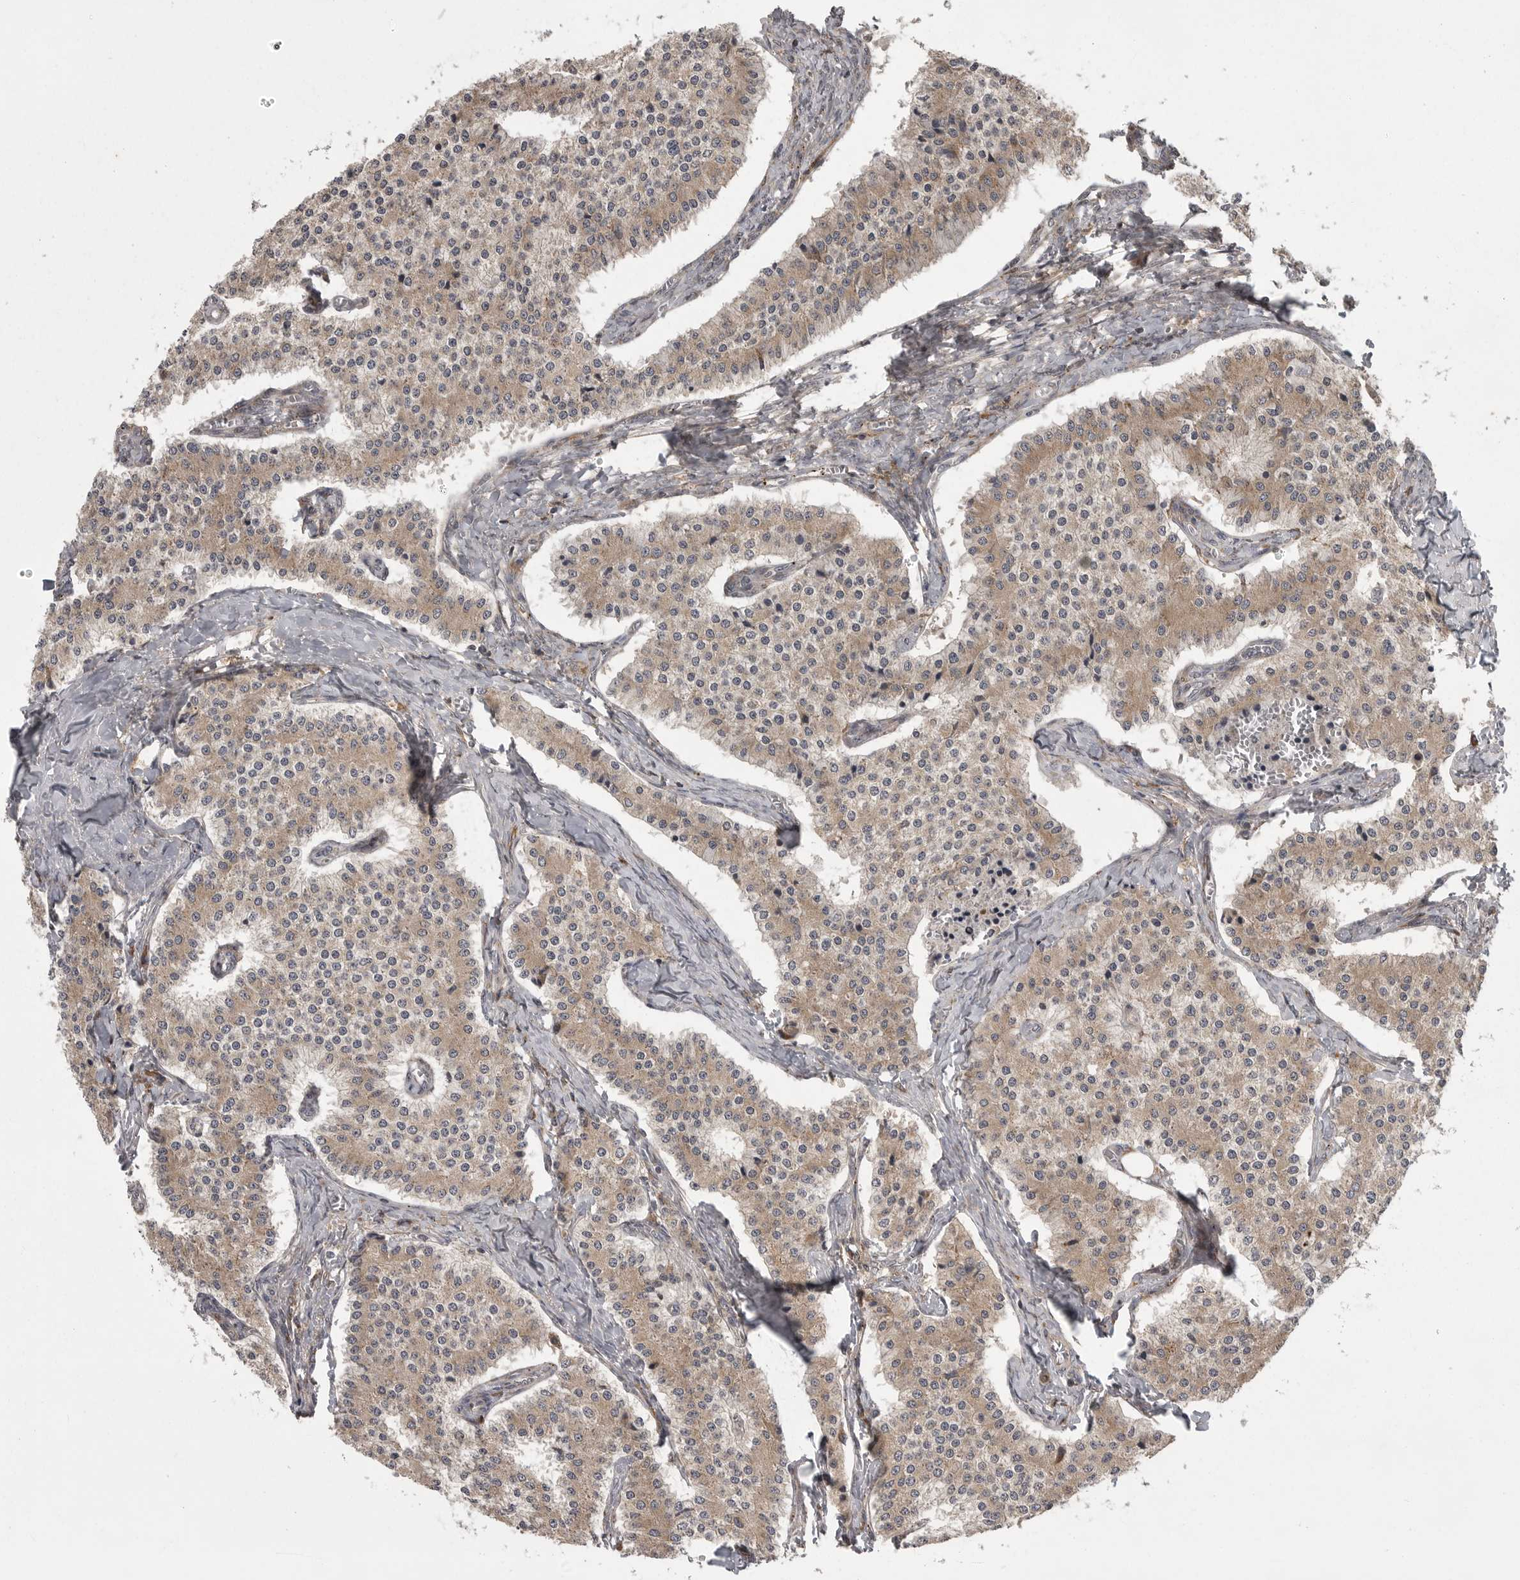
{"staining": {"intensity": "weak", "quantity": "25%-75%", "location": "cytoplasmic/membranous"}, "tissue": "carcinoid", "cell_type": "Tumor cells", "image_type": "cancer", "snomed": [{"axis": "morphology", "description": "Carcinoid, malignant, NOS"}, {"axis": "topography", "description": "Colon"}], "caption": "Weak cytoplasmic/membranous protein positivity is identified in approximately 25%-75% of tumor cells in carcinoid. (DAB IHC with brightfield microscopy, high magnification).", "gene": "GPR31", "patient": {"sex": "female", "age": 52}}